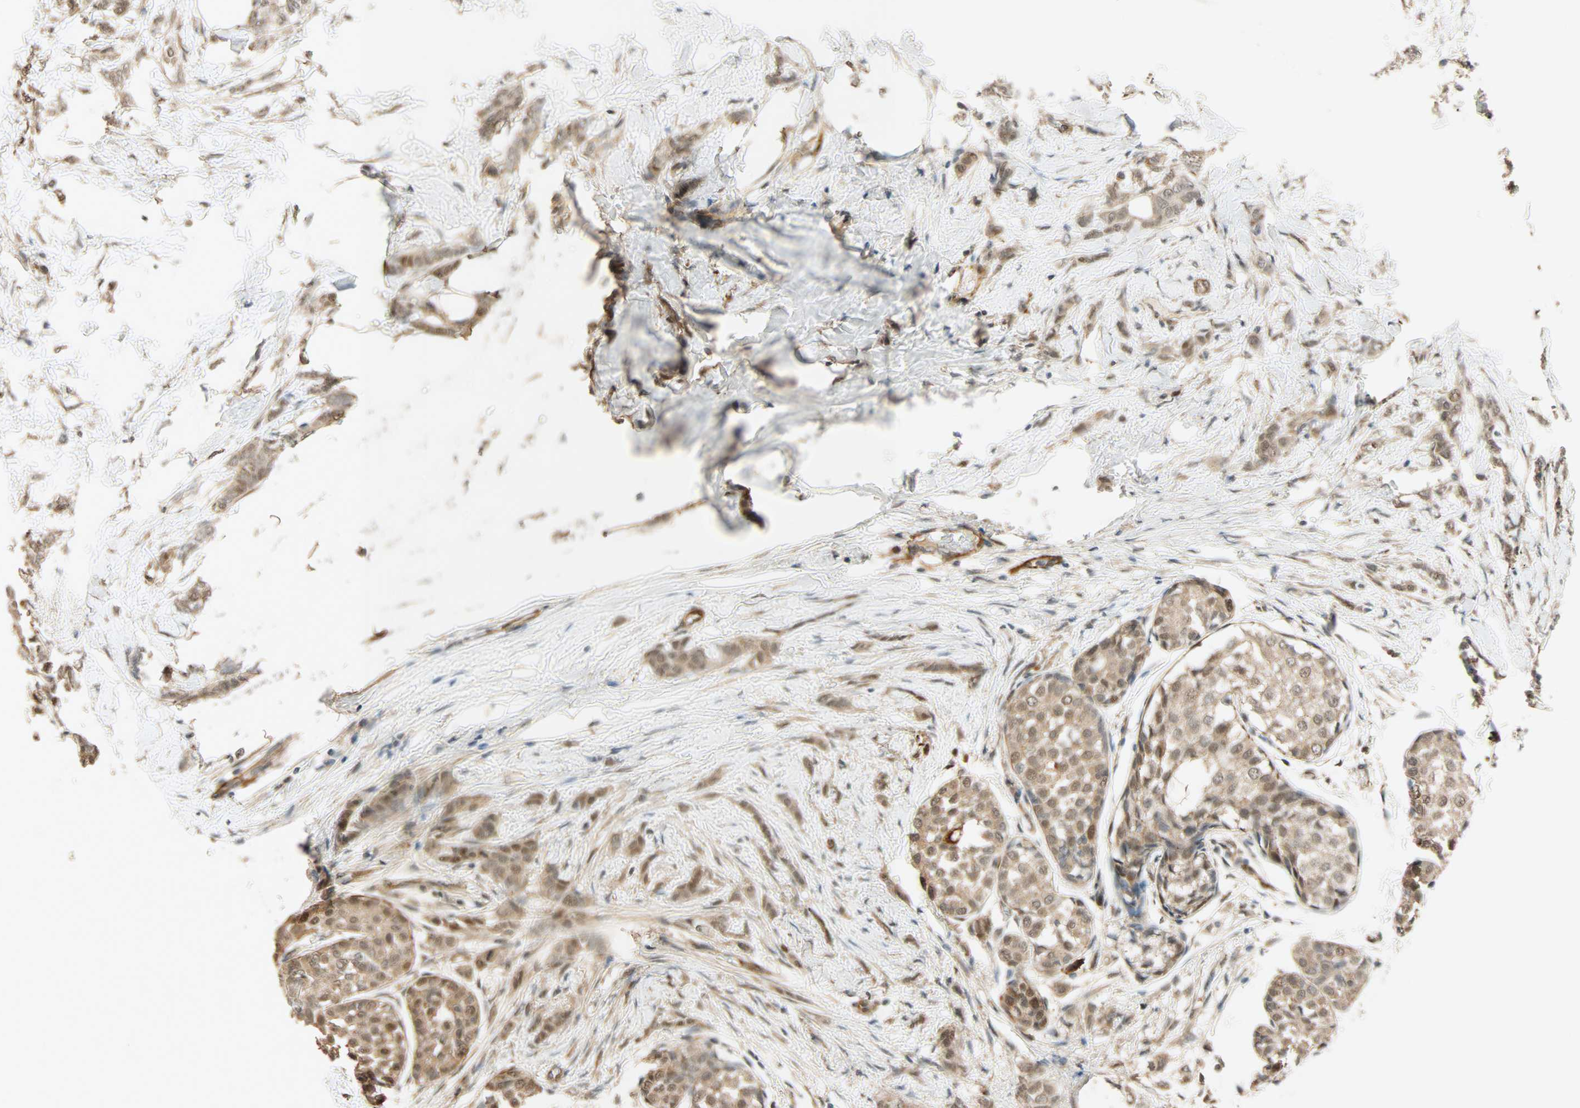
{"staining": {"intensity": "weak", "quantity": "25%-75%", "location": "cytoplasmic/membranous,nuclear"}, "tissue": "breast cancer", "cell_type": "Tumor cells", "image_type": "cancer", "snomed": [{"axis": "morphology", "description": "Lobular carcinoma, in situ"}, {"axis": "morphology", "description": "Lobular carcinoma"}, {"axis": "topography", "description": "Breast"}], "caption": "Weak cytoplasmic/membranous and nuclear staining for a protein is seen in about 25%-75% of tumor cells of breast cancer using immunohistochemistry.", "gene": "QSER1", "patient": {"sex": "female", "age": 41}}